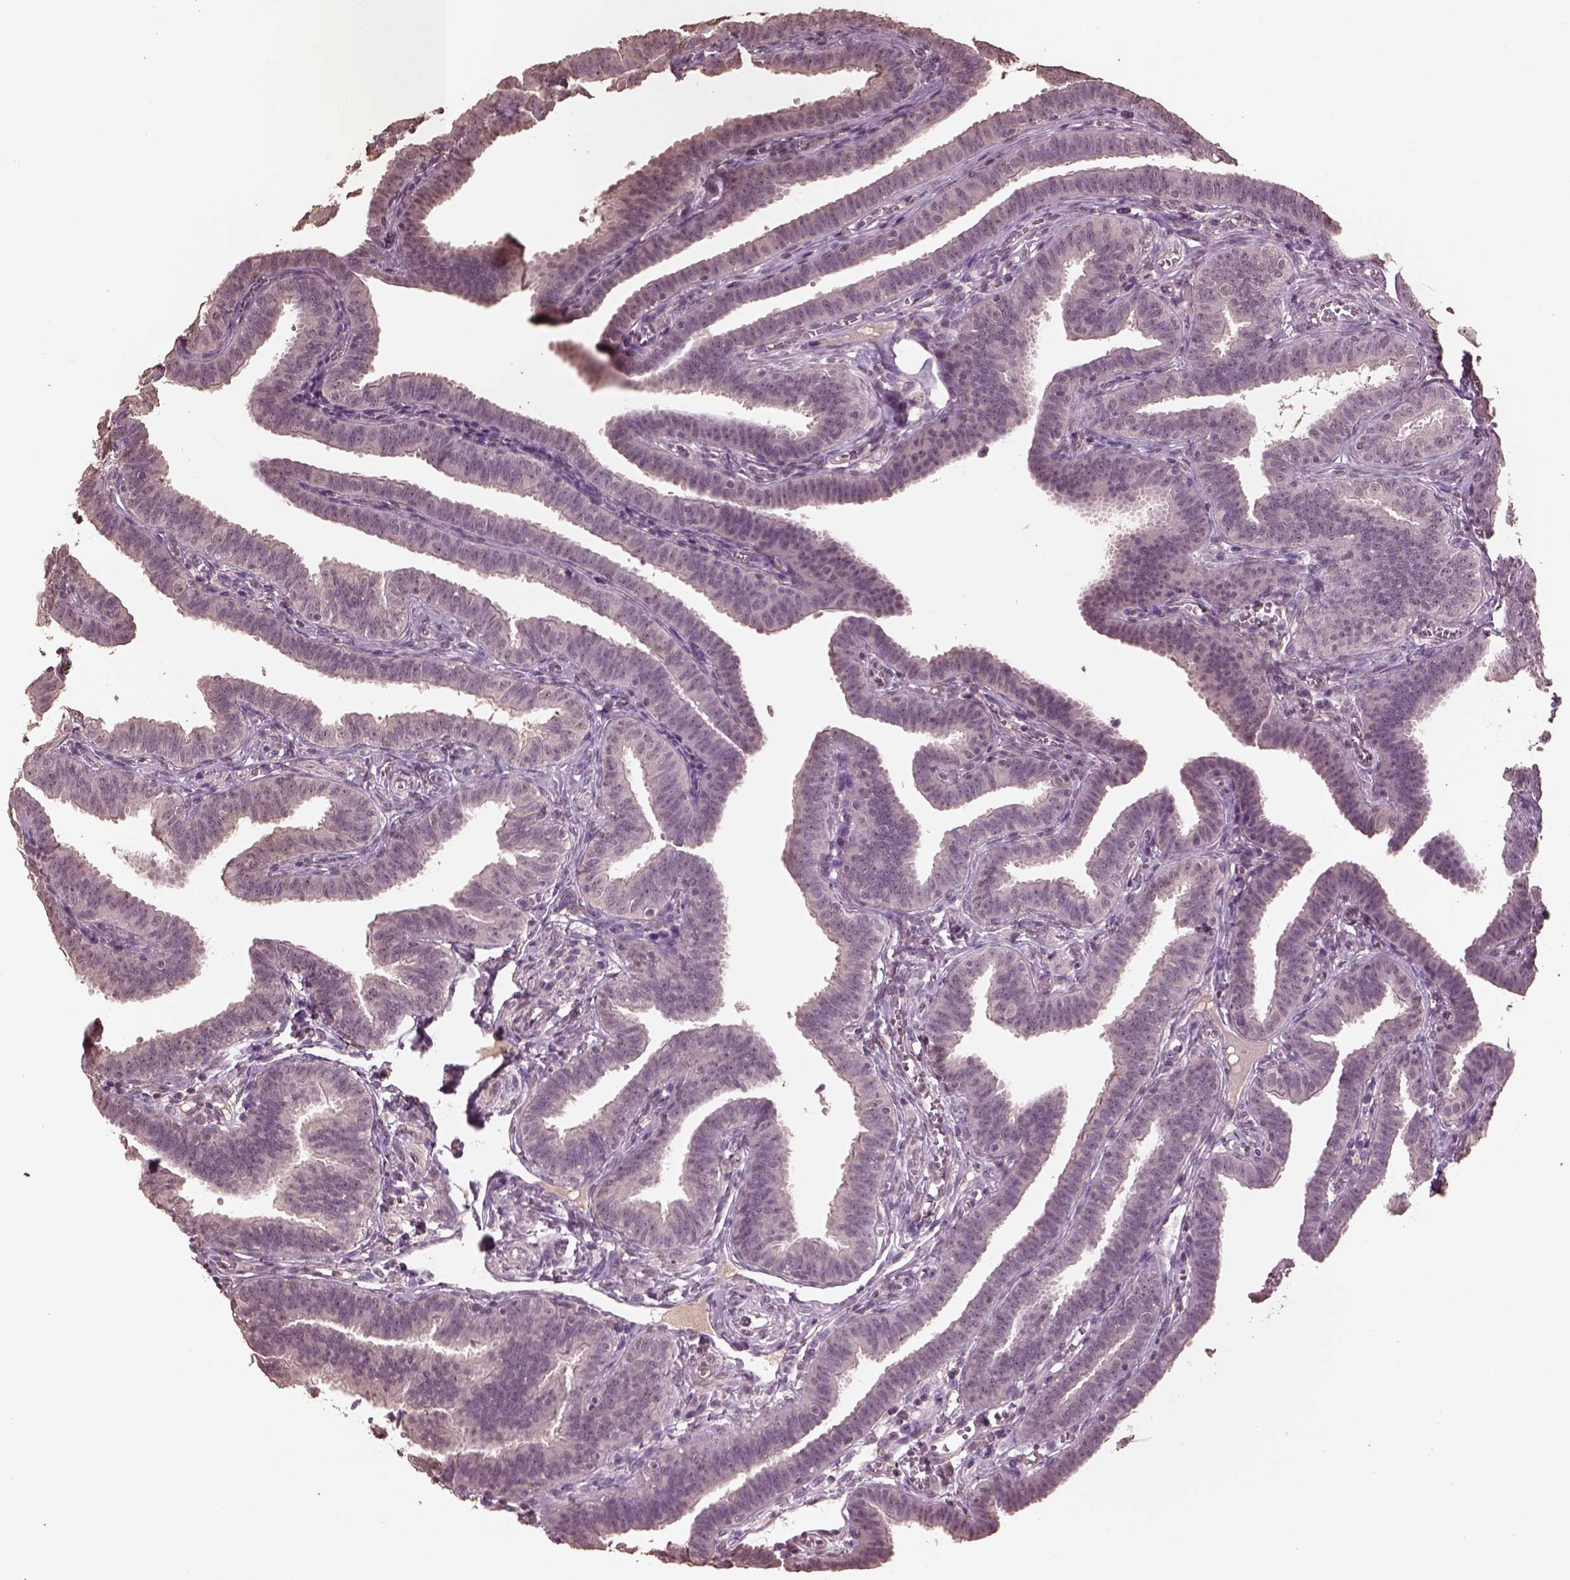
{"staining": {"intensity": "negative", "quantity": "none", "location": "none"}, "tissue": "fallopian tube", "cell_type": "Glandular cells", "image_type": "normal", "snomed": [{"axis": "morphology", "description": "Normal tissue, NOS"}, {"axis": "topography", "description": "Fallopian tube"}], "caption": "High power microscopy micrograph of an immunohistochemistry (IHC) photomicrograph of unremarkable fallopian tube, revealing no significant positivity in glandular cells. The staining is performed using DAB brown chromogen with nuclei counter-stained in using hematoxylin.", "gene": "CPT1C", "patient": {"sex": "female", "age": 25}}